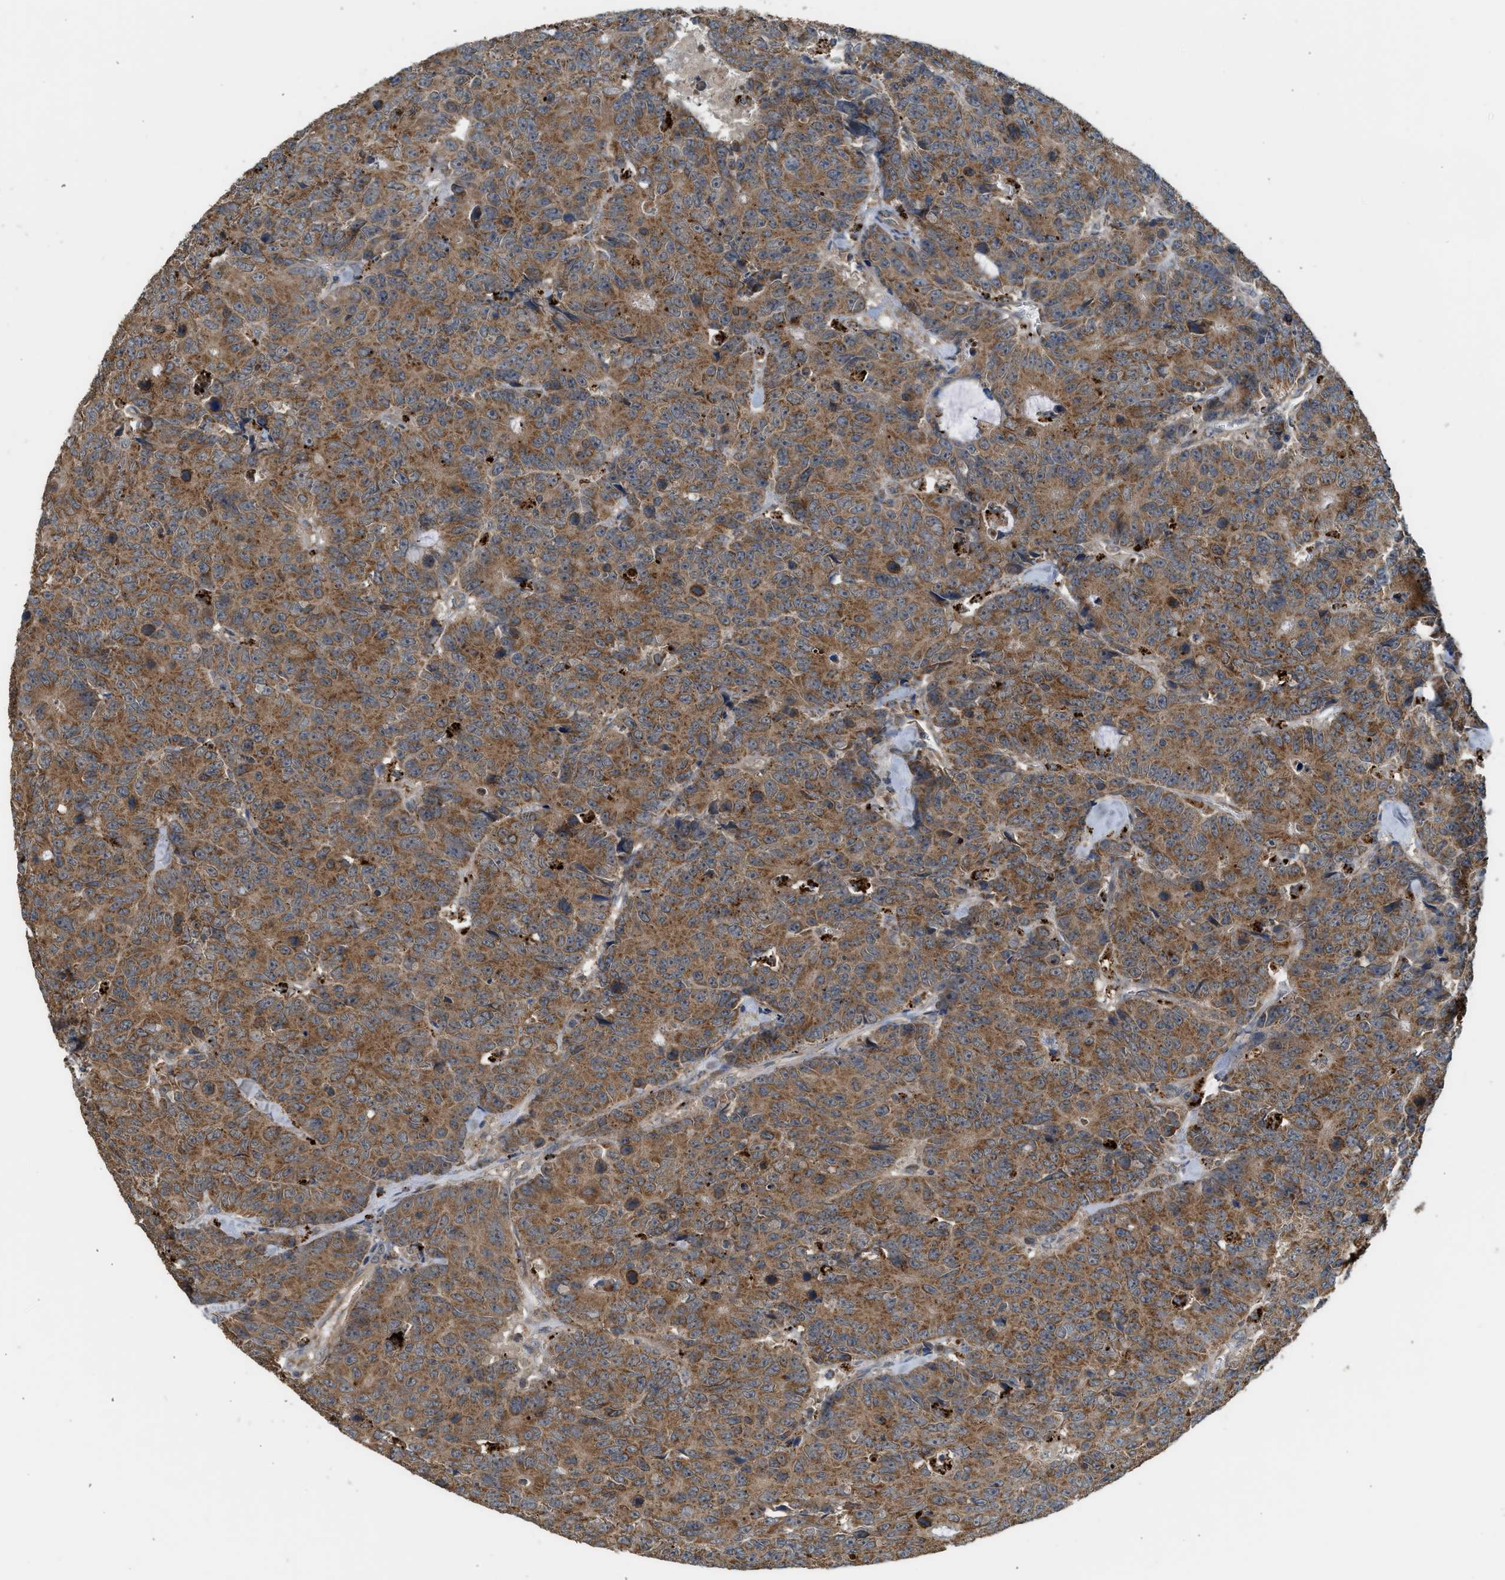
{"staining": {"intensity": "strong", "quantity": ">75%", "location": "cytoplasmic/membranous"}, "tissue": "colorectal cancer", "cell_type": "Tumor cells", "image_type": "cancer", "snomed": [{"axis": "morphology", "description": "Adenocarcinoma, NOS"}, {"axis": "topography", "description": "Colon"}], "caption": "This is a micrograph of immunohistochemistry (IHC) staining of colorectal adenocarcinoma, which shows strong positivity in the cytoplasmic/membranous of tumor cells.", "gene": "STARD3", "patient": {"sex": "female", "age": 86}}